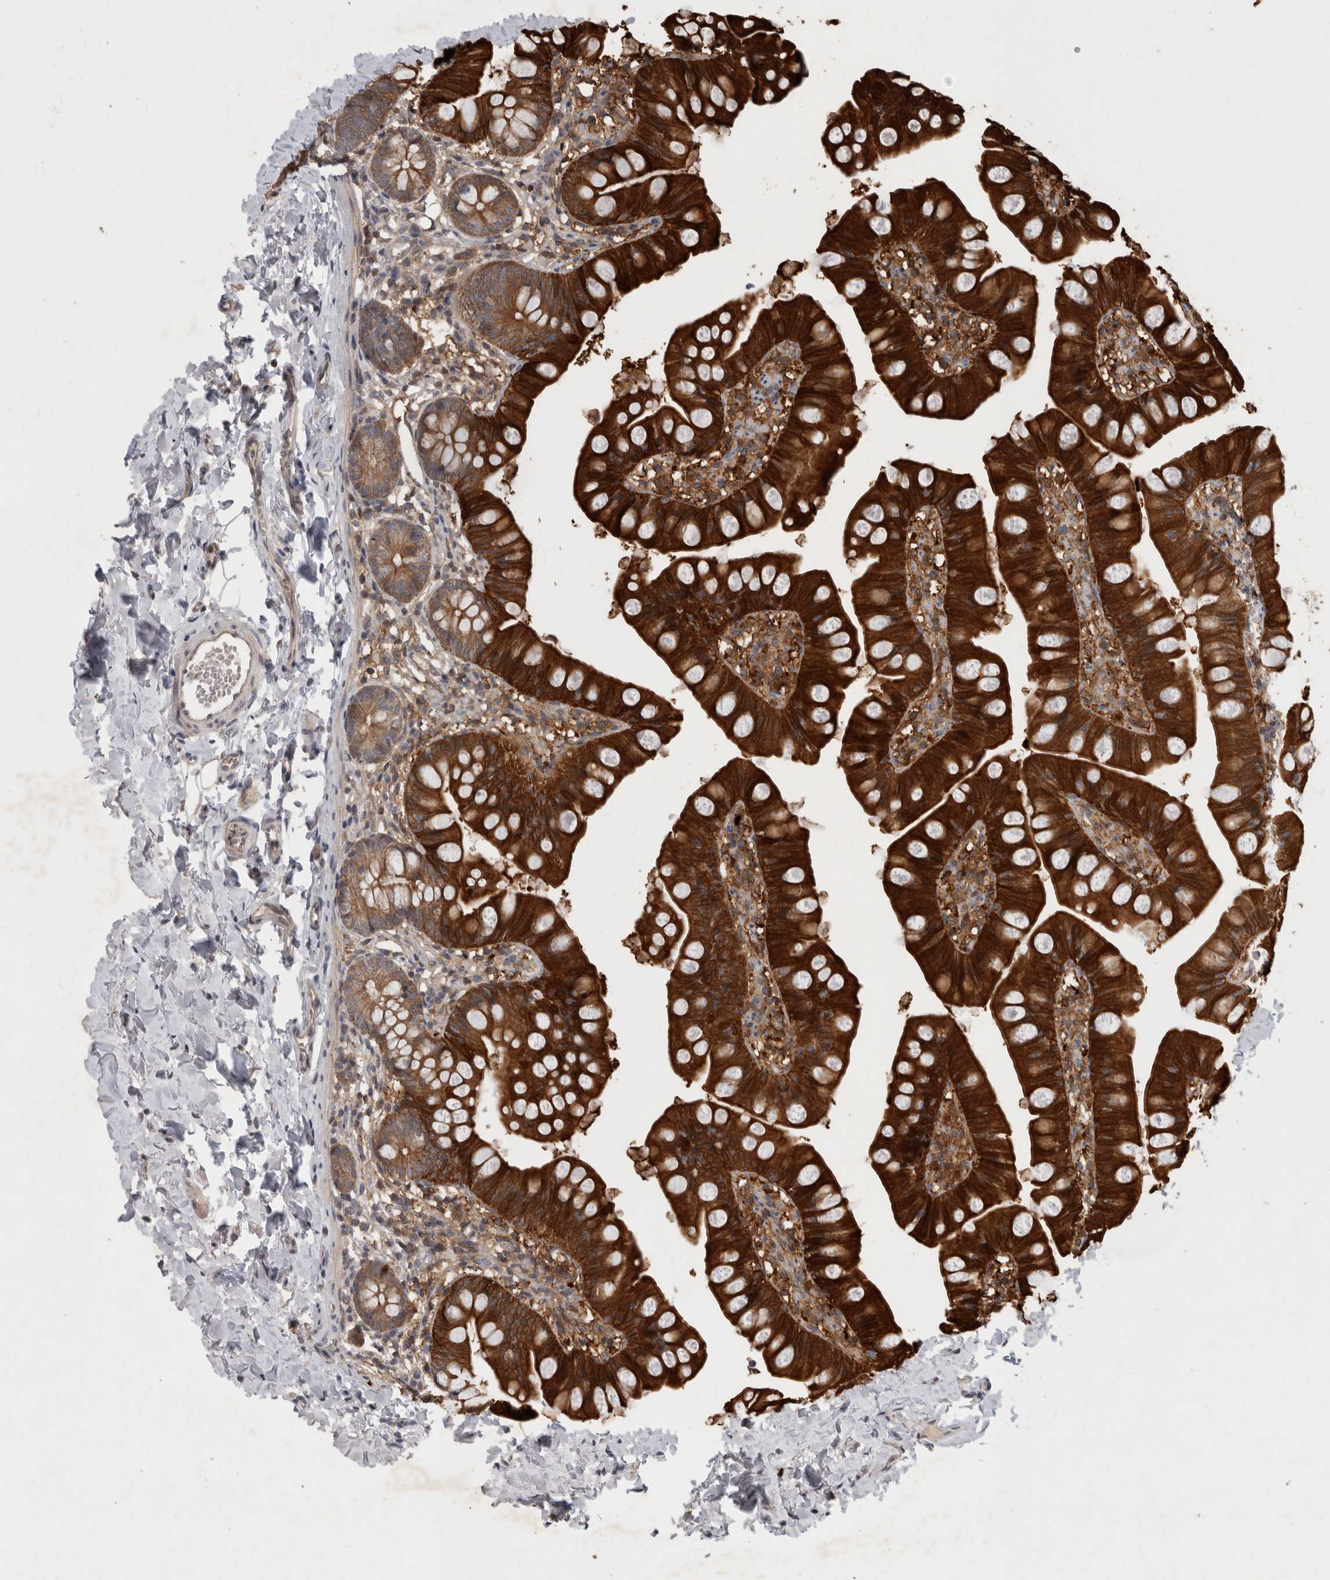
{"staining": {"intensity": "strong", "quantity": ">75%", "location": "cytoplasmic/membranous"}, "tissue": "small intestine", "cell_type": "Glandular cells", "image_type": "normal", "snomed": [{"axis": "morphology", "description": "Normal tissue, NOS"}, {"axis": "topography", "description": "Small intestine"}], "caption": "Immunohistochemistry image of unremarkable small intestine stained for a protein (brown), which demonstrates high levels of strong cytoplasmic/membranous expression in approximately >75% of glandular cells.", "gene": "RHPN1", "patient": {"sex": "male", "age": 7}}